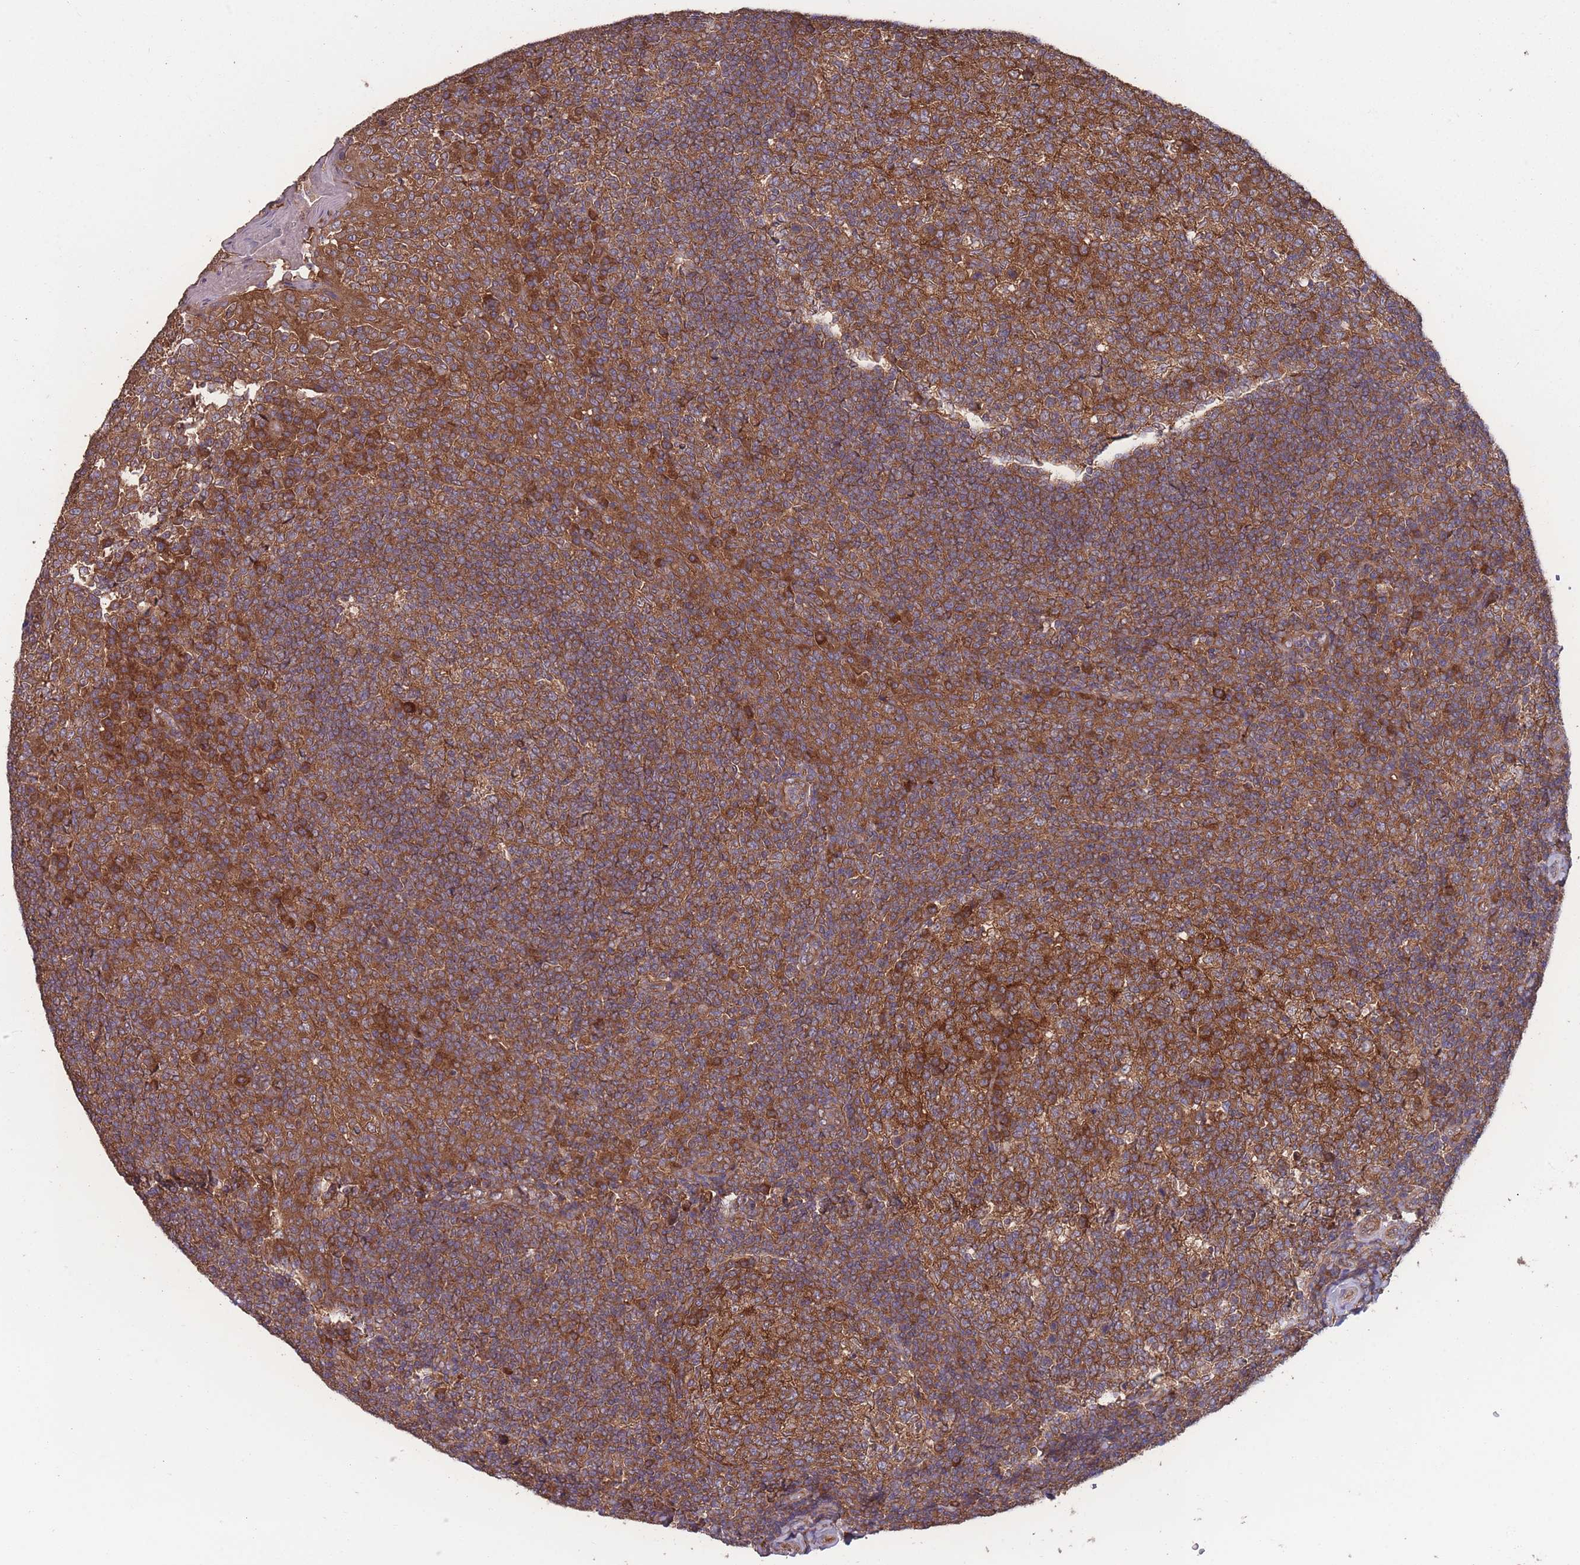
{"staining": {"intensity": "strong", "quantity": ">75%", "location": "cytoplasmic/membranous"}, "tissue": "tonsil", "cell_type": "Germinal center cells", "image_type": "normal", "snomed": [{"axis": "morphology", "description": "Normal tissue, NOS"}, {"axis": "topography", "description": "Tonsil"}], "caption": "DAB immunohistochemical staining of benign tonsil shows strong cytoplasmic/membranous protein staining in approximately >75% of germinal center cells.", "gene": "ZPR1", "patient": {"sex": "female", "age": 19}}